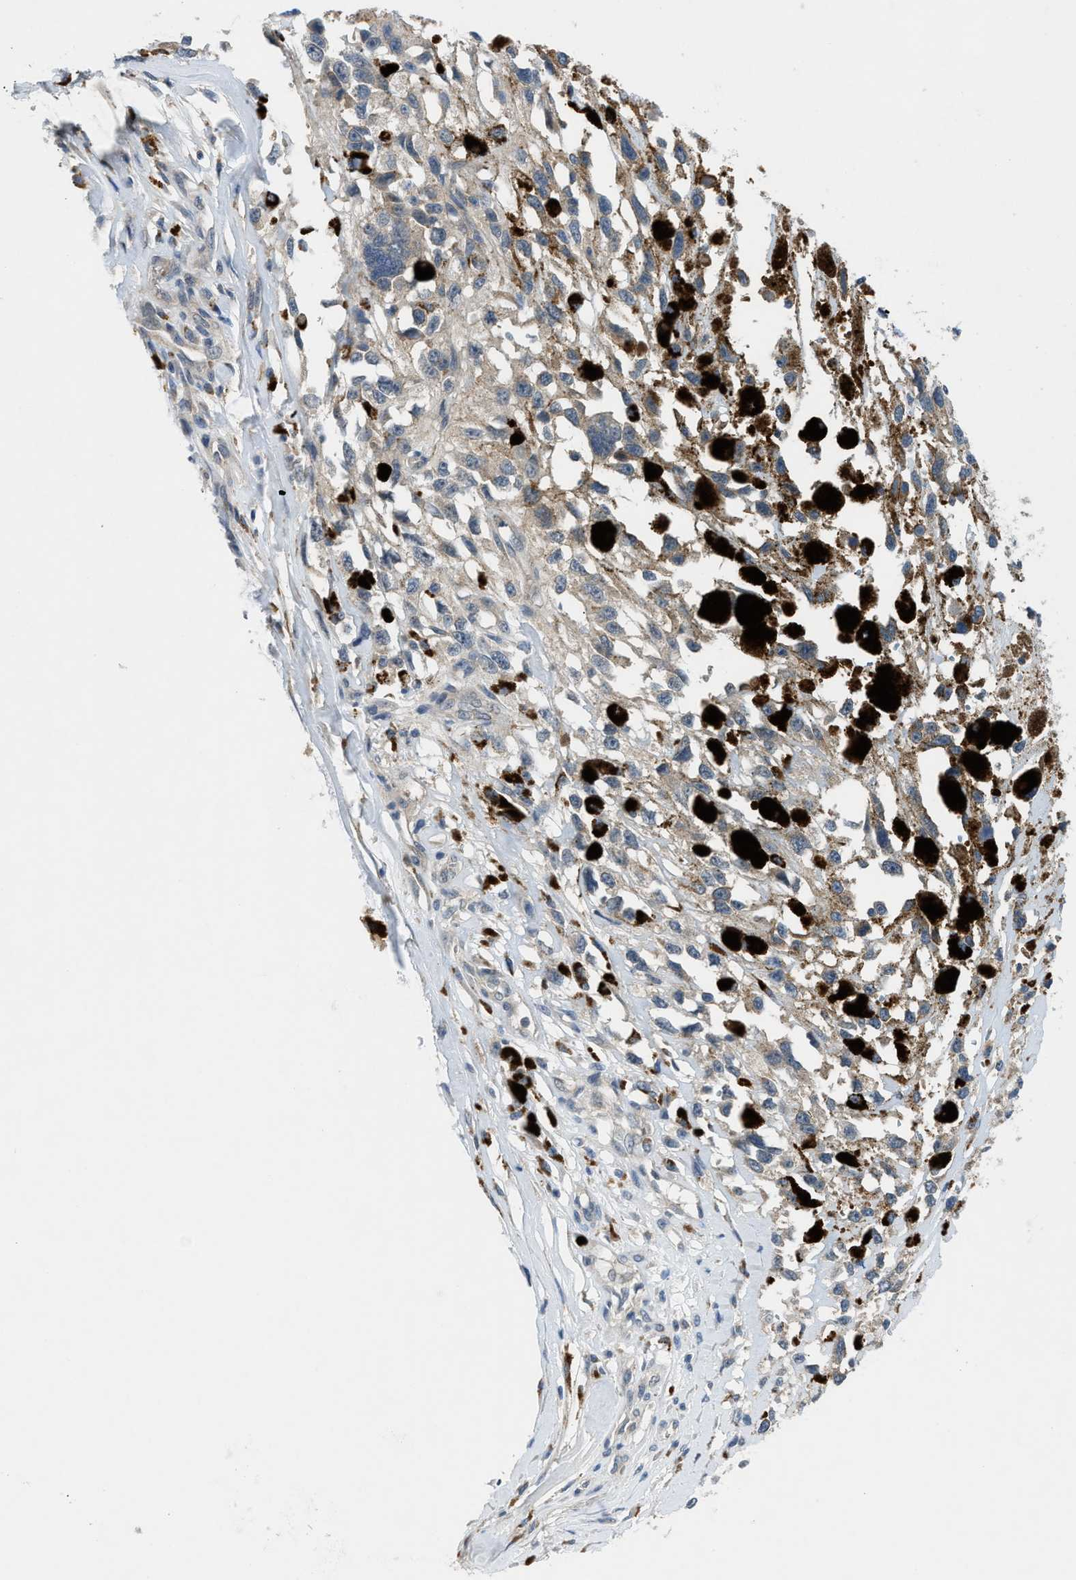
{"staining": {"intensity": "moderate", "quantity": ">75%", "location": "cytoplasmic/membranous"}, "tissue": "melanoma", "cell_type": "Tumor cells", "image_type": "cancer", "snomed": [{"axis": "morphology", "description": "Malignant melanoma, Metastatic site"}, {"axis": "topography", "description": "Lymph node"}], "caption": "The histopathology image demonstrates immunohistochemical staining of malignant melanoma (metastatic site). There is moderate cytoplasmic/membranous expression is appreciated in about >75% of tumor cells.", "gene": "PDE7A", "patient": {"sex": "male", "age": 59}}